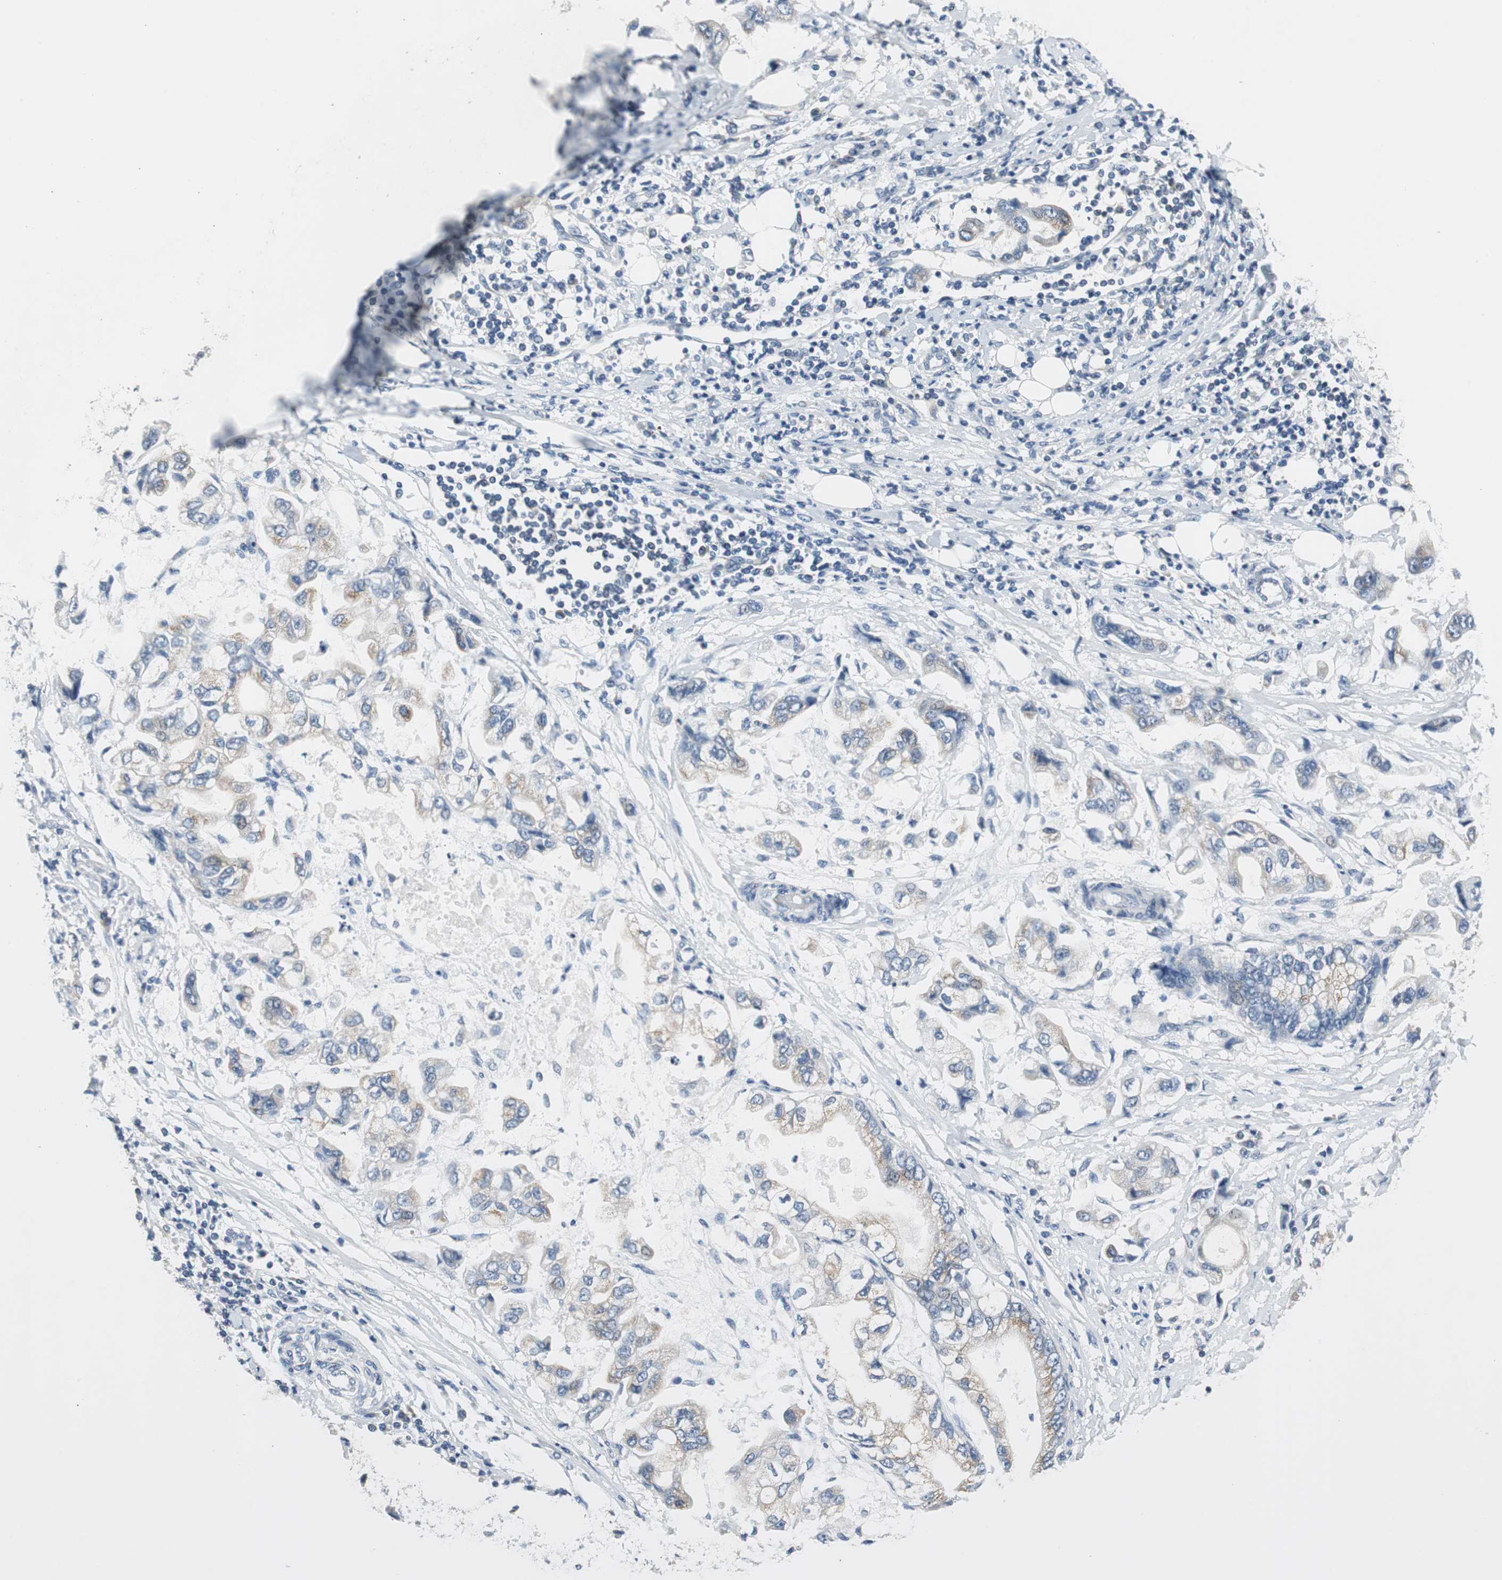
{"staining": {"intensity": "weak", "quantity": "<25%", "location": "cytoplasmic/membranous"}, "tissue": "stomach cancer", "cell_type": "Tumor cells", "image_type": "cancer", "snomed": [{"axis": "morphology", "description": "Adenocarcinoma, NOS"}, {"axis": "topography", "description": "Stomach"}], "caption": "Immunohistochemistry photomicrograph of neoplastic tissue: adenocarcinoma (stomach) stained with DAB (3,3'-diaminobenzidine) reveals no significant protein staining in tumor cells.", "gene": "PLAA", "patient": {"sex": "male", "age": 62}}